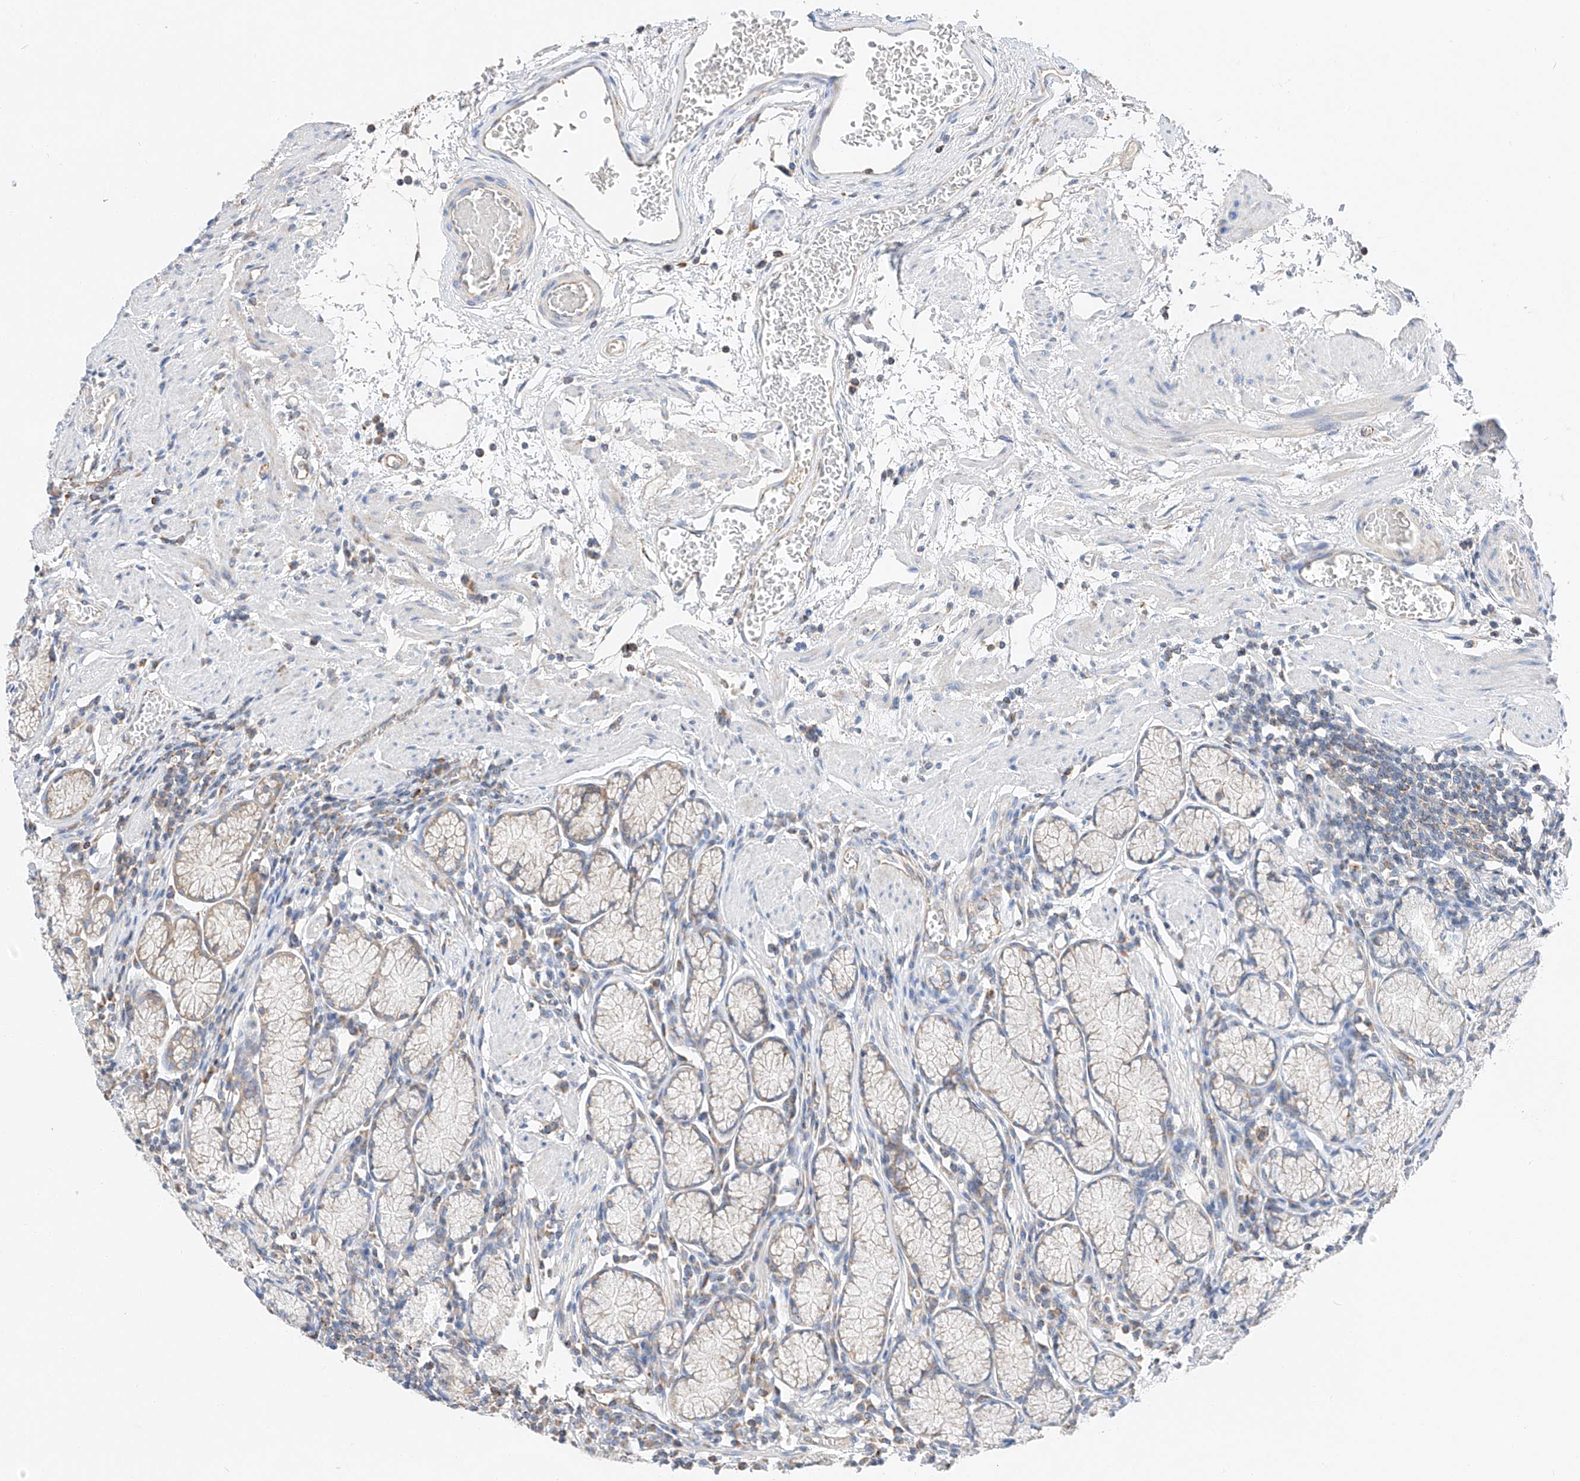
{"staining": {"intensity": "weak", "quantity": "<25%", "location": "cytoplasmic/membranous"}, "tissue": "stomach", "cell_type": "Glandular cells", "image_type": "normal", "snomed": [{"axis": "morphology", "description": "Normal tissue, NOS"}, {"axis": "topography", "description": "Stomach"}], "caption": "IHC of normal stomach displays no positivity in glandular cells. The staining was performed using DAB (3,3'-diaminobenzidine) to visualize the protein expression in brown, while the nuclei were stained in blue with hematoxylin (Magnification: 20x).", "gene": "RUSC1", "patient": {"sex": "male", "age": 55}}